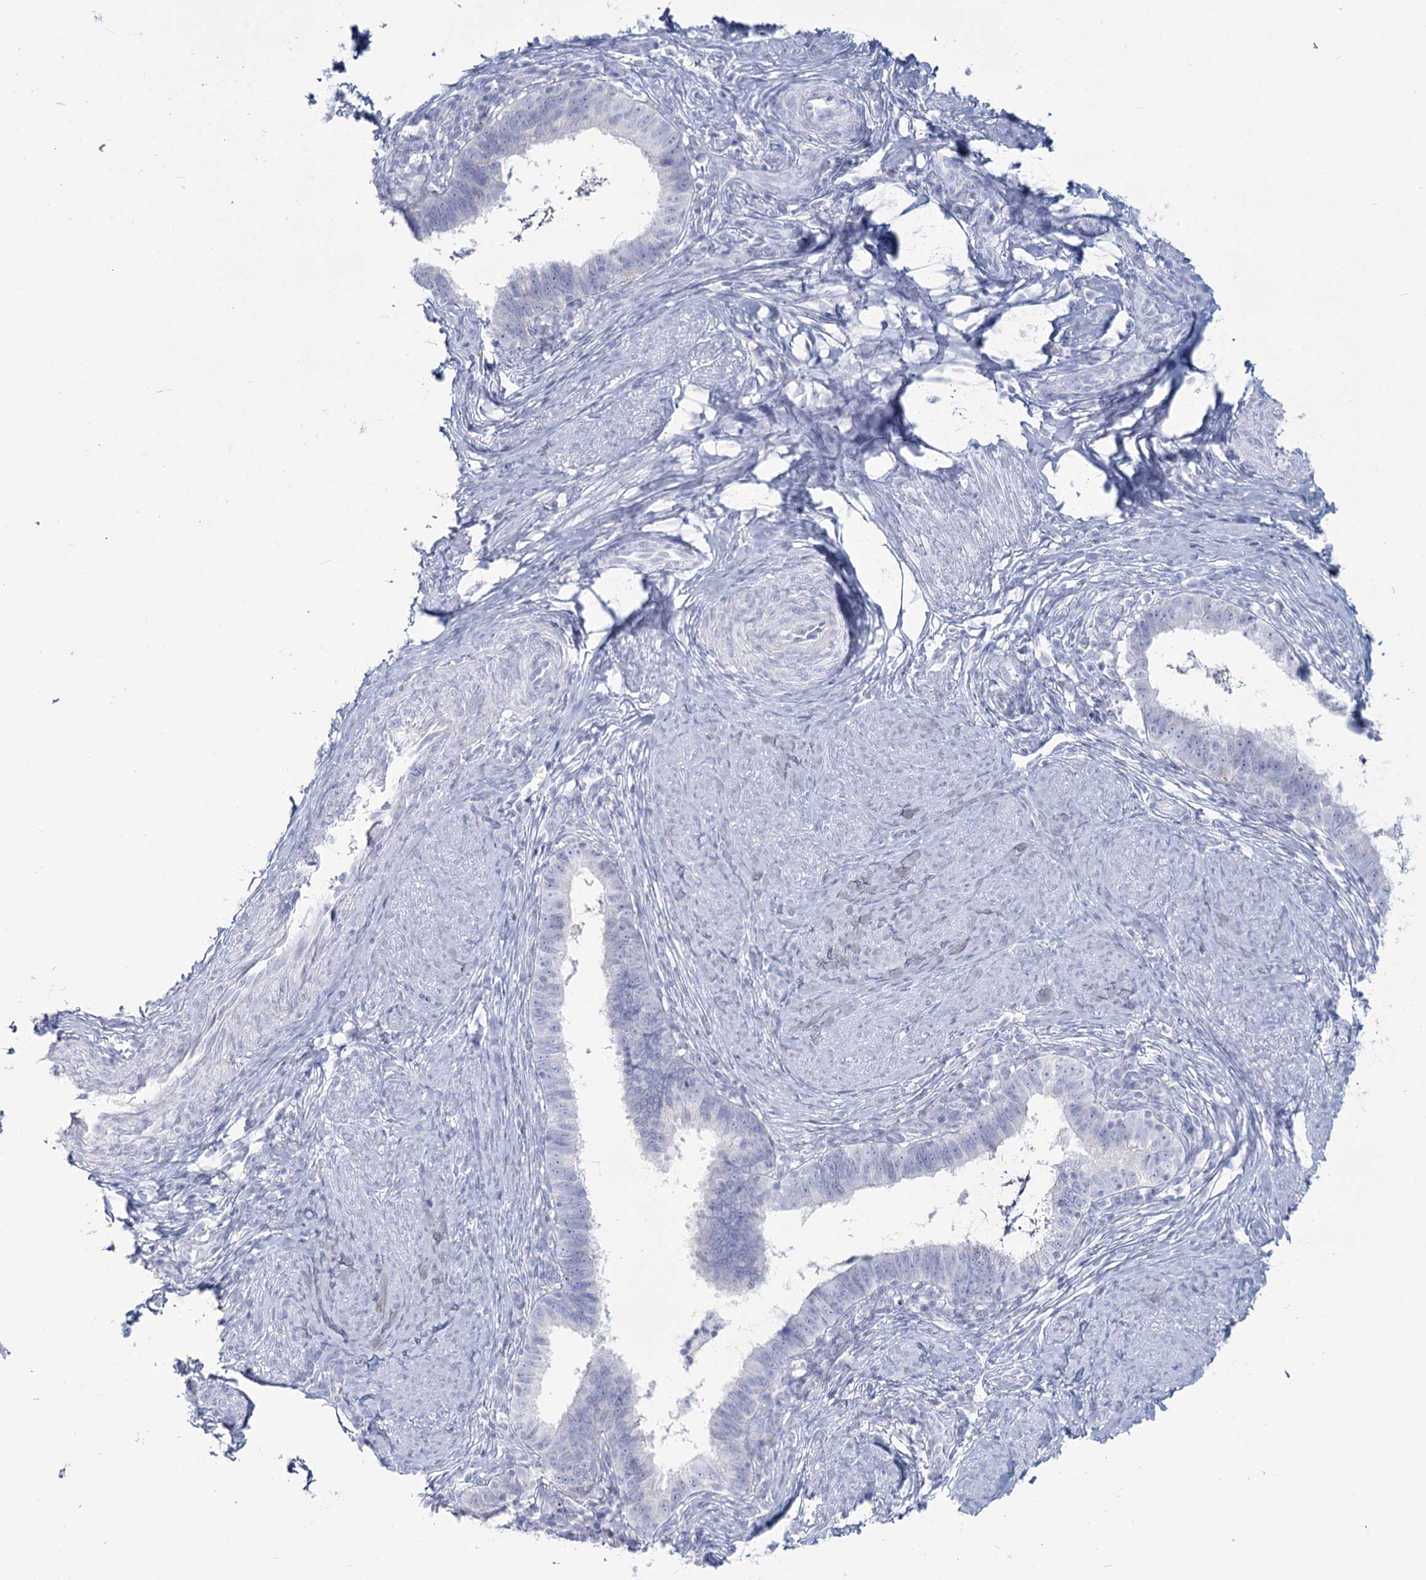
{"staining": {"intensity": "negative", "quantity": "none", "location": "none"}, "tissue": "cervical cancer", "cell_type": "Tumor cells", "image_type": "cancer", "snomed": [{"axis": "morphology", "description": "Adenocarcinoma, NOS"}, {"axis": "topography", "description": "Cervix"}], "caption": "This is a micrograph of immunohistochemistry (IHC) staining of cervical adenocarcinoma, which shows no expression in tumor cells.", "gene": "SLC6A19", "patient": {"sex": "female", "age": 36}}